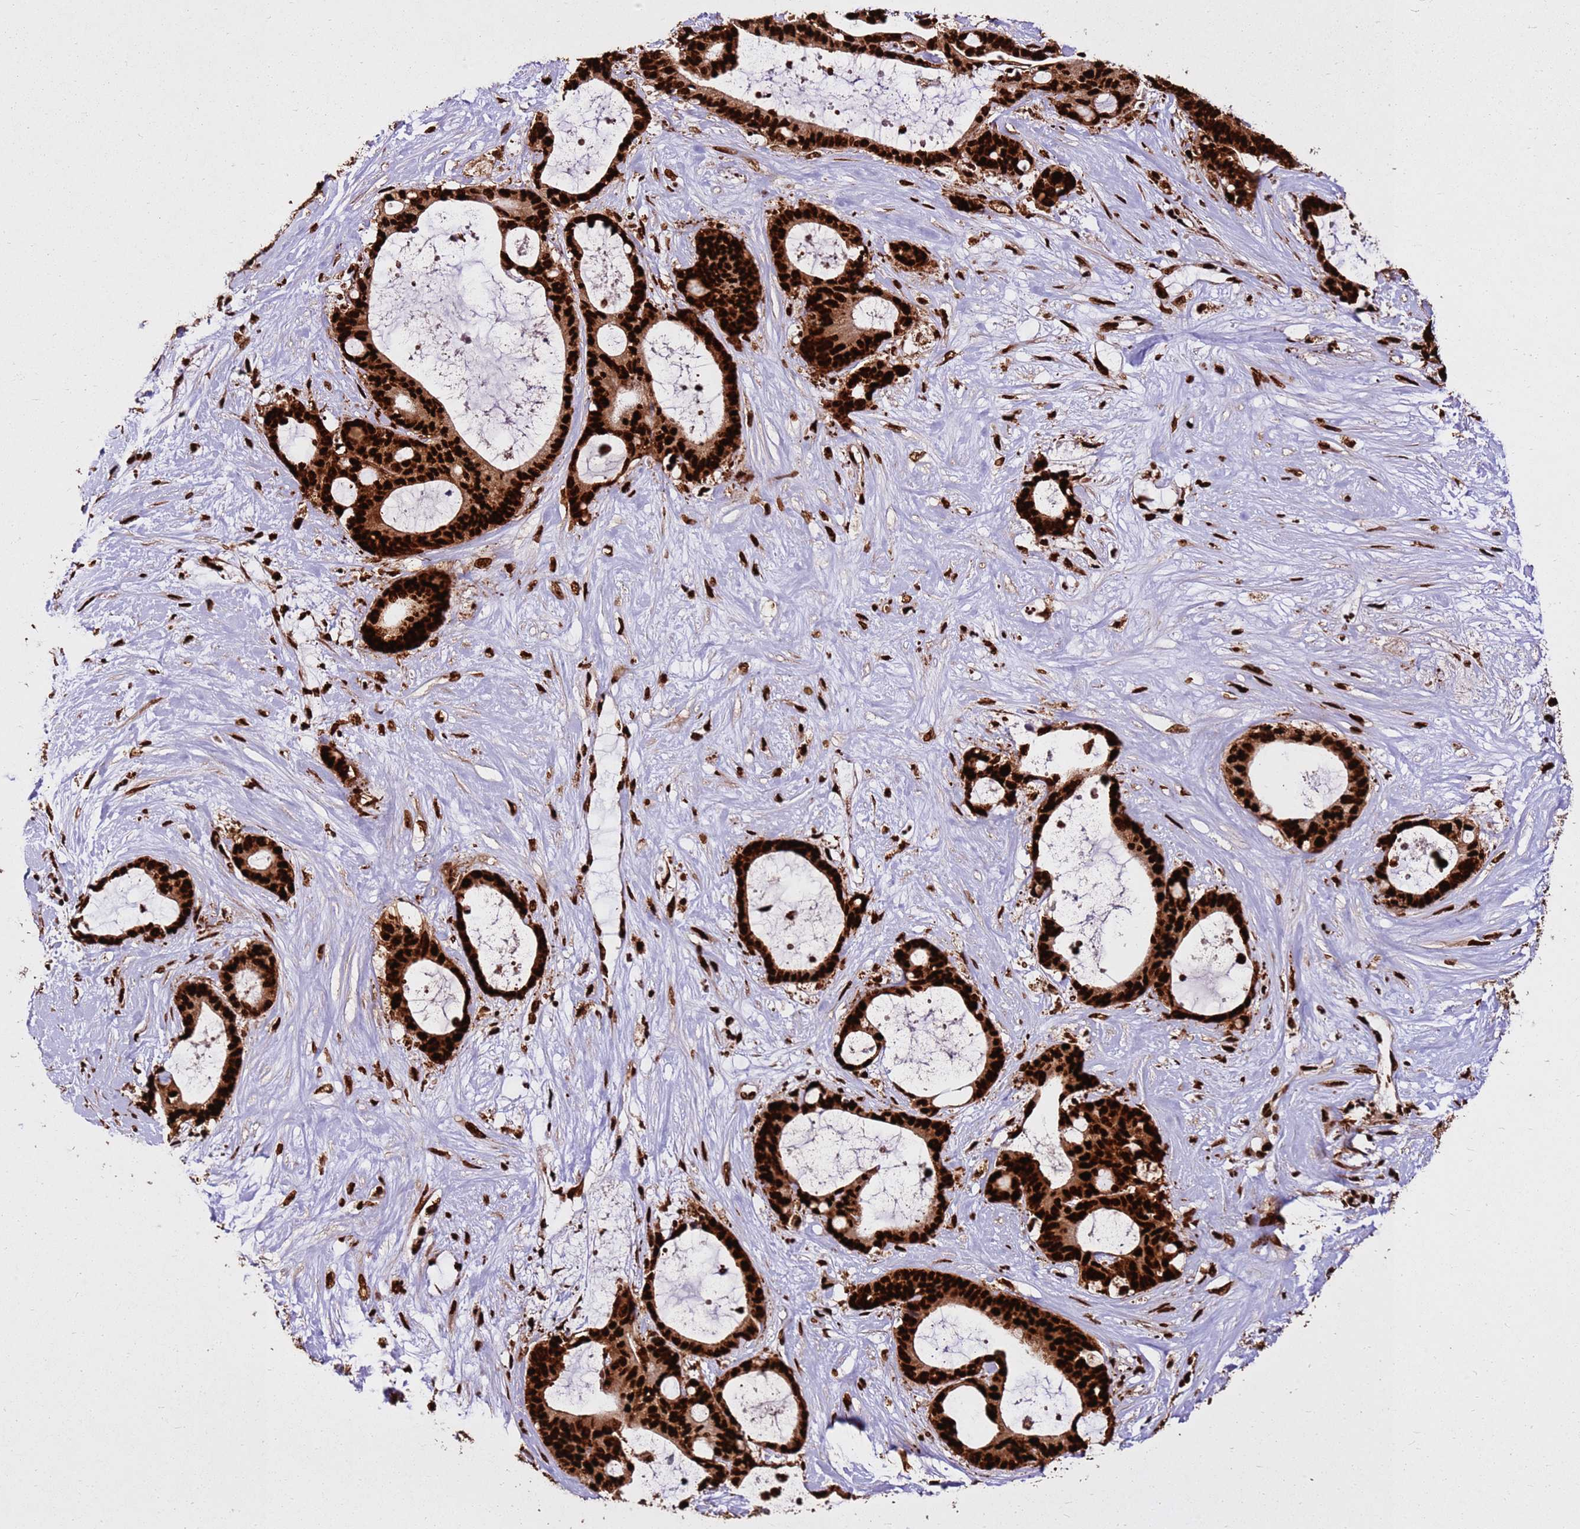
{"staining": {"intensity": "strong", "quantity": ">75%", "location": "nuclear"}, "tissue": "liver cancer", "cell_type": "Tumor cells", "image_type": "cancer", "snomed": [{"axis": "morphology", "description": "Normal tissue, NOS"}, {"axis": "morphology", "description": "Cholangiocarcinoma"}, {"axis": "topography", "description": "Liver"}, {"axis": "topography", "description": "Peripheral nerve tissue"}], "caption": "Protein expression analysis of human liver cholangiocarcinoma reveals strong nuclear positivity in about >75% of tumor cells.", "gene": "HNRNPAB", "patient": {"sex": "female", "age": 73}}